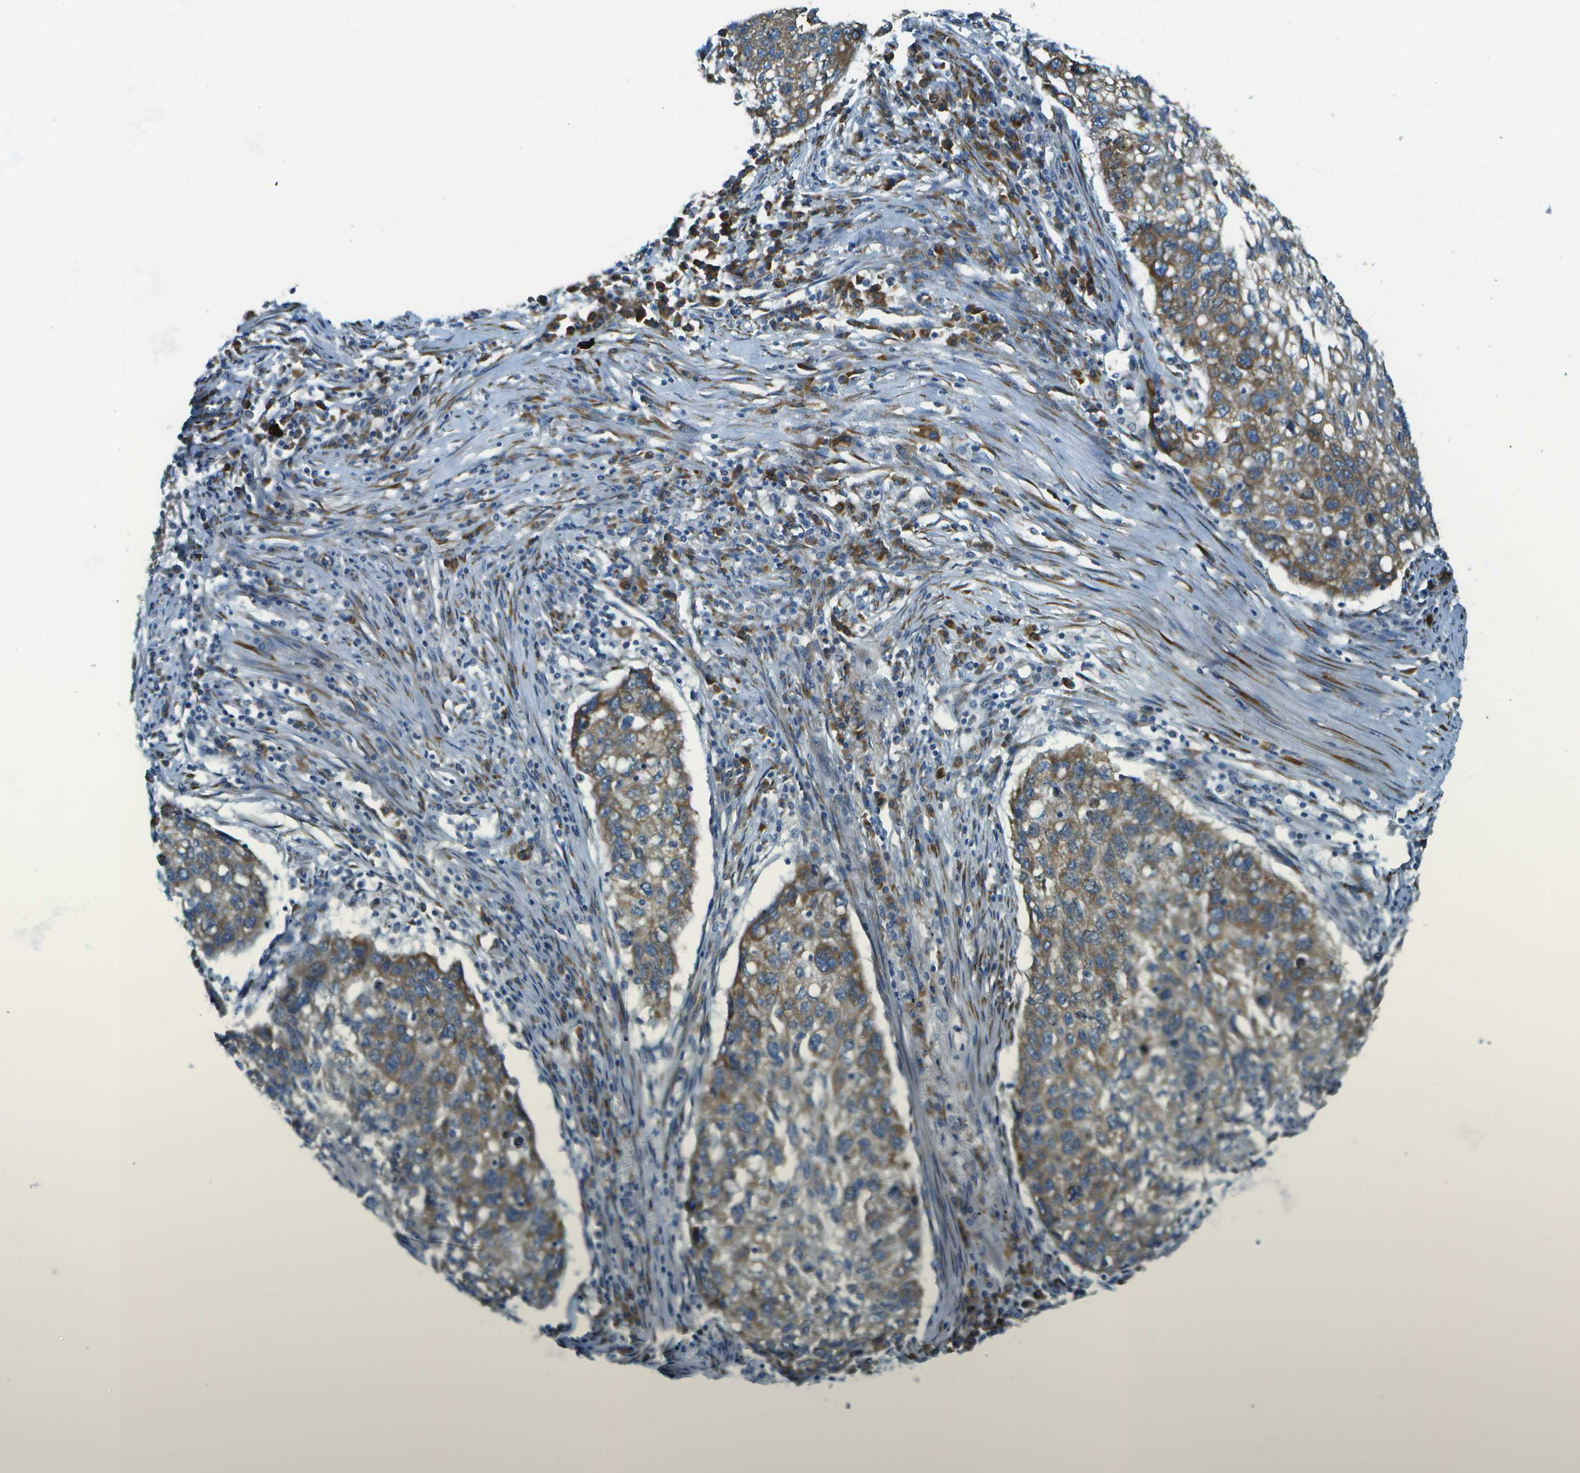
{"staining": {"intensity": "weak", "quantity": ">75%", "location": "cytoplasmic/membranous"}, "tissue": "lung cancer", "cell_type": "Tumor cells", "image_type": "cancer", "snomed": [{"axis": "morphology", "description": "Squamous cell carcinoma, NOS"}, {"axis": "topography", "description": "Lung"}], "caption": "High-magnification brightfield microscopy of lung cancer stained with DAB (brown) and counterstained with hematoxylin (blue). tumor cells exhibit weak cytoplasmic/membranous staining is appreciated in approximately>75% of cells.", "gene": "KCTD3", "patient": {"sex": "female", "age": 63}}